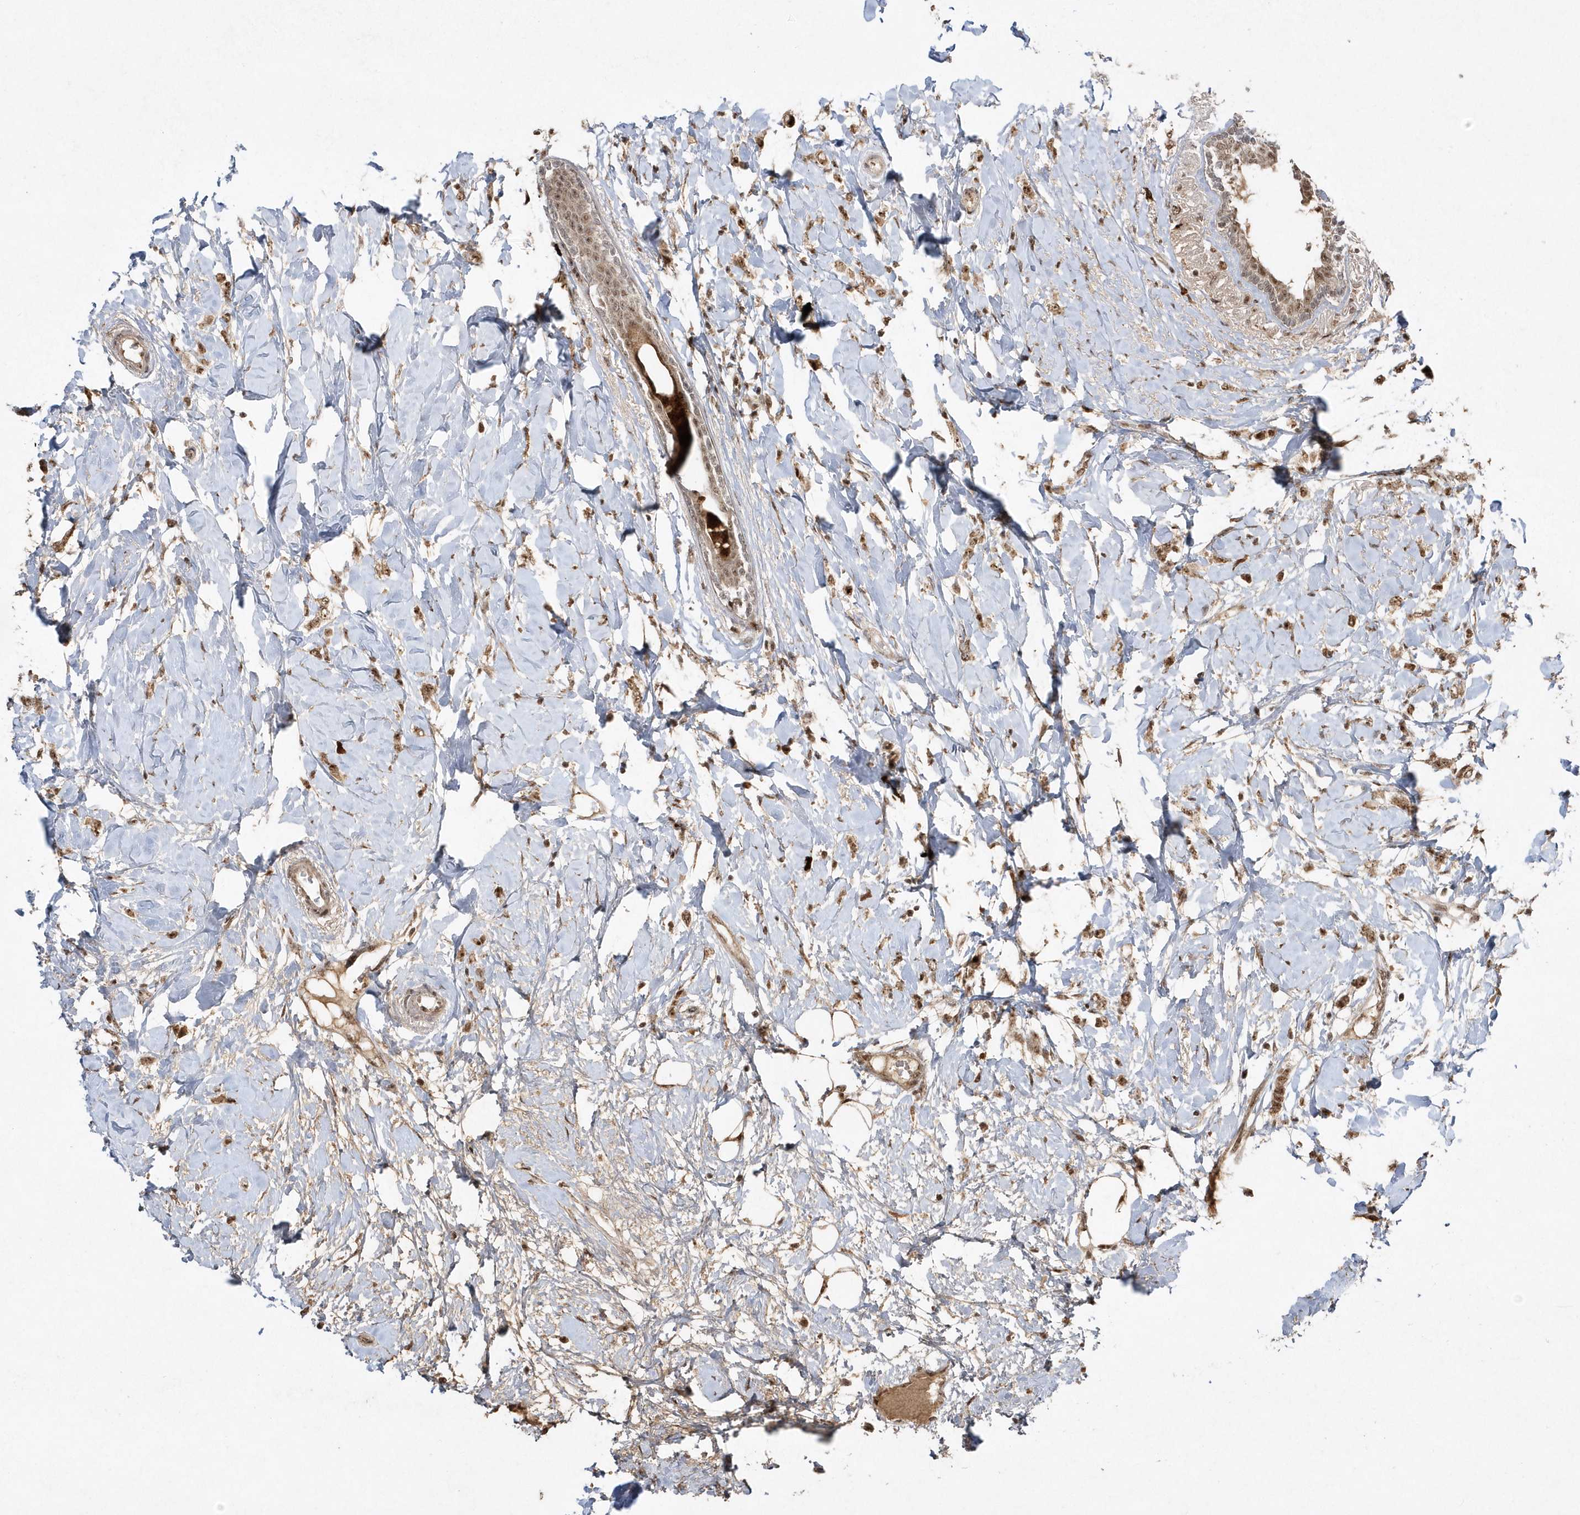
{"staining": {"intensity": "moderate", "quantity": ">75%", "location": "nuclear"}, "tissue": "breast cancer", "cell_type": "Tumor cells", "image_type": "cancer", "snomed": [{"axis": "morphology", "description": "Normal tissue, NOS"}, {"axis": "morphology", "description": "Lobular carcinoma"}, {"axis": "topography", "description": "Breast"}], "caption": "High-power microscopy captured an IHC micrograph of breast cancer, revealing moderate nuclear expression in approximately >75% of tumor cells.", "gene": "POLR3B", "patient": {"sex": "female", "age": 47}}